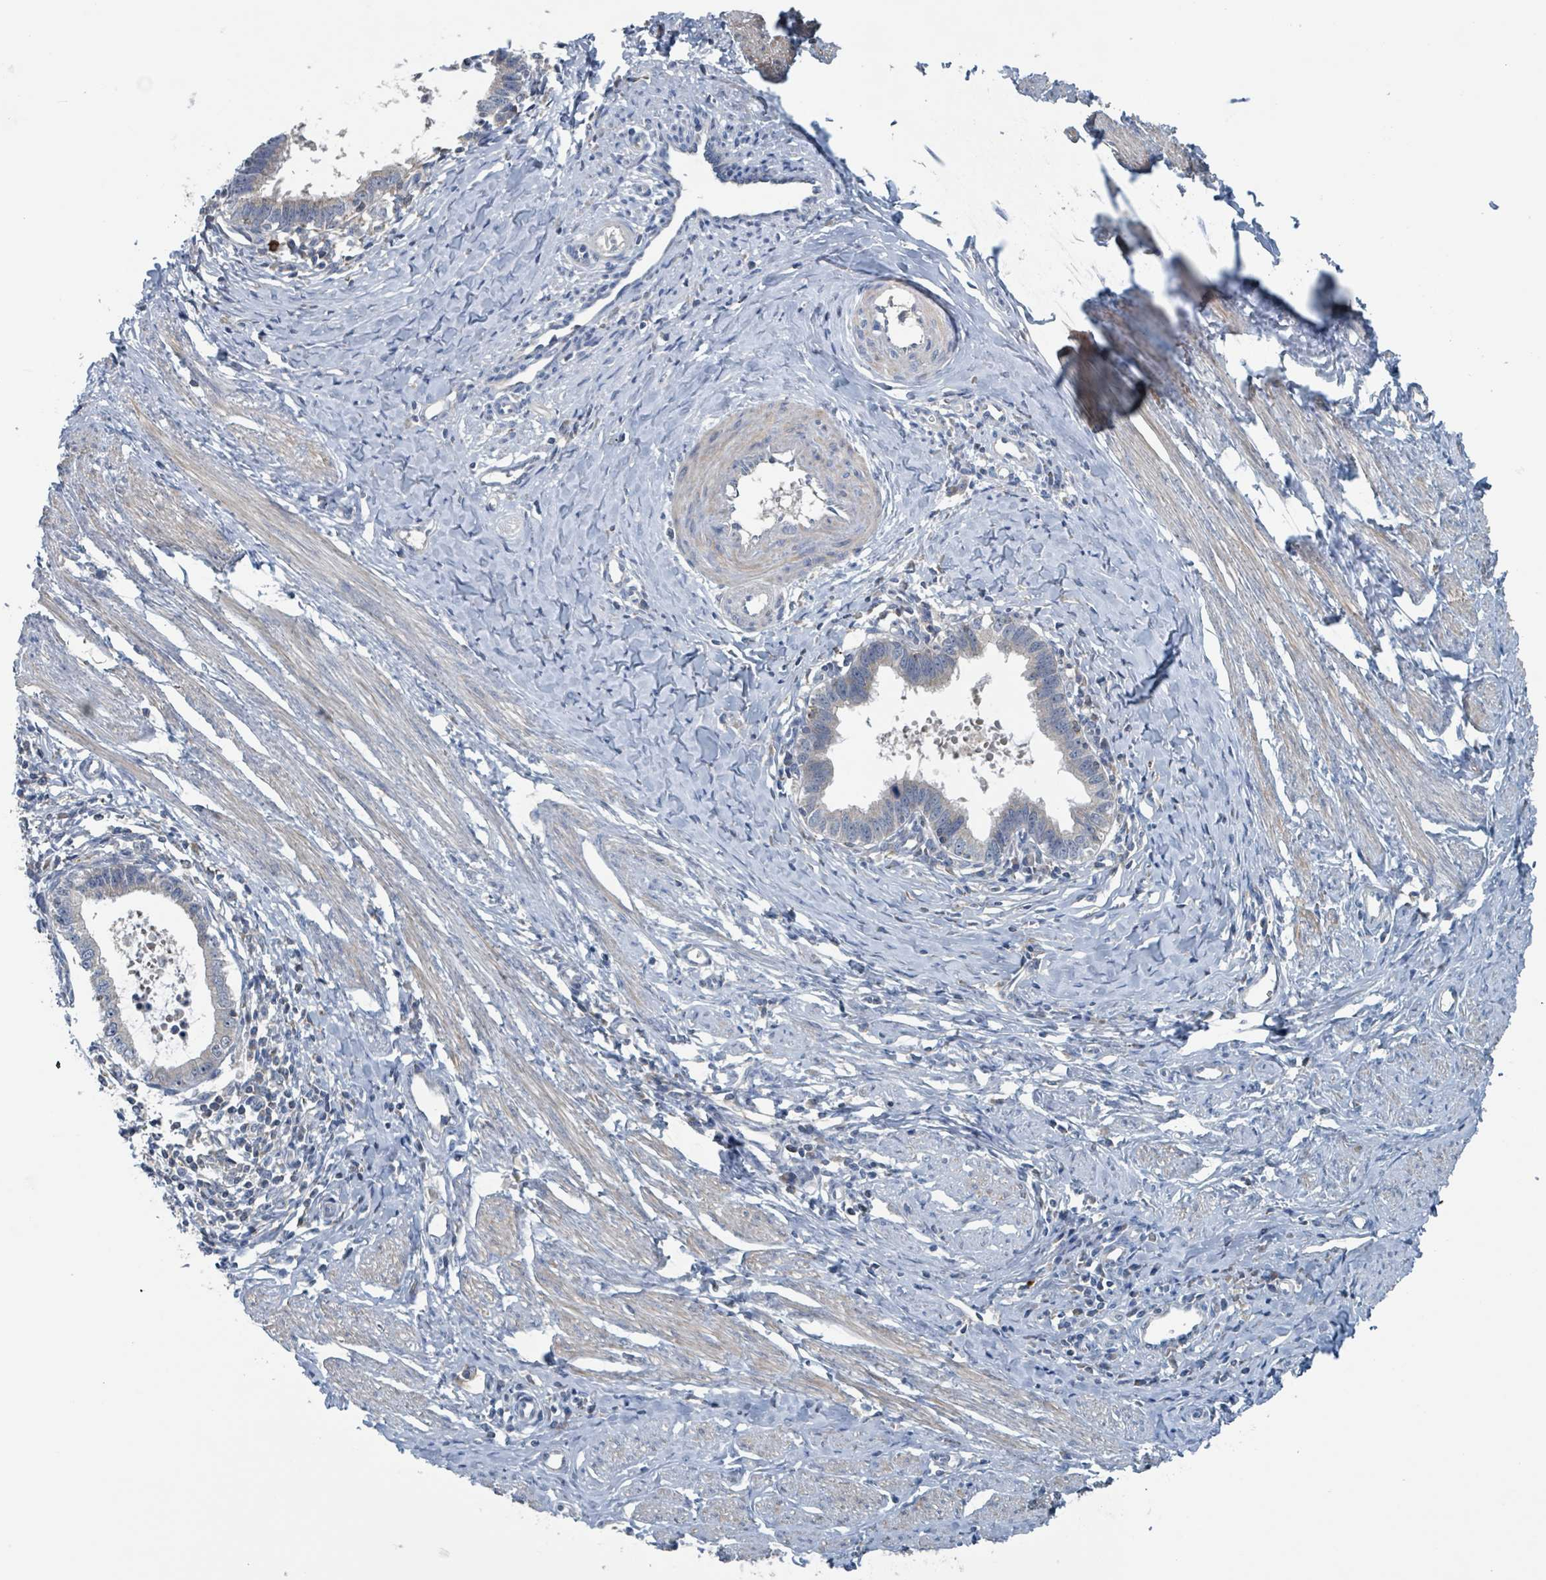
{"staining": {"intensity": "negative", "quantity": "none", "location": "none"}, "tissue": "cervical cancer", "cell_type": "Tumor cells", "image_type": "cancer", "snomed": [{"axis": "morphology", "description": "Adenocarcinoma, NOS"}, {"axis": "topography", "description": "Cervix"}], "caption": "The photomicrograph exhibits no significant staining in tumor cells of cervical cancer.", "gene": "ACBD4", "patient": {"sex": "female", "age": 36}}